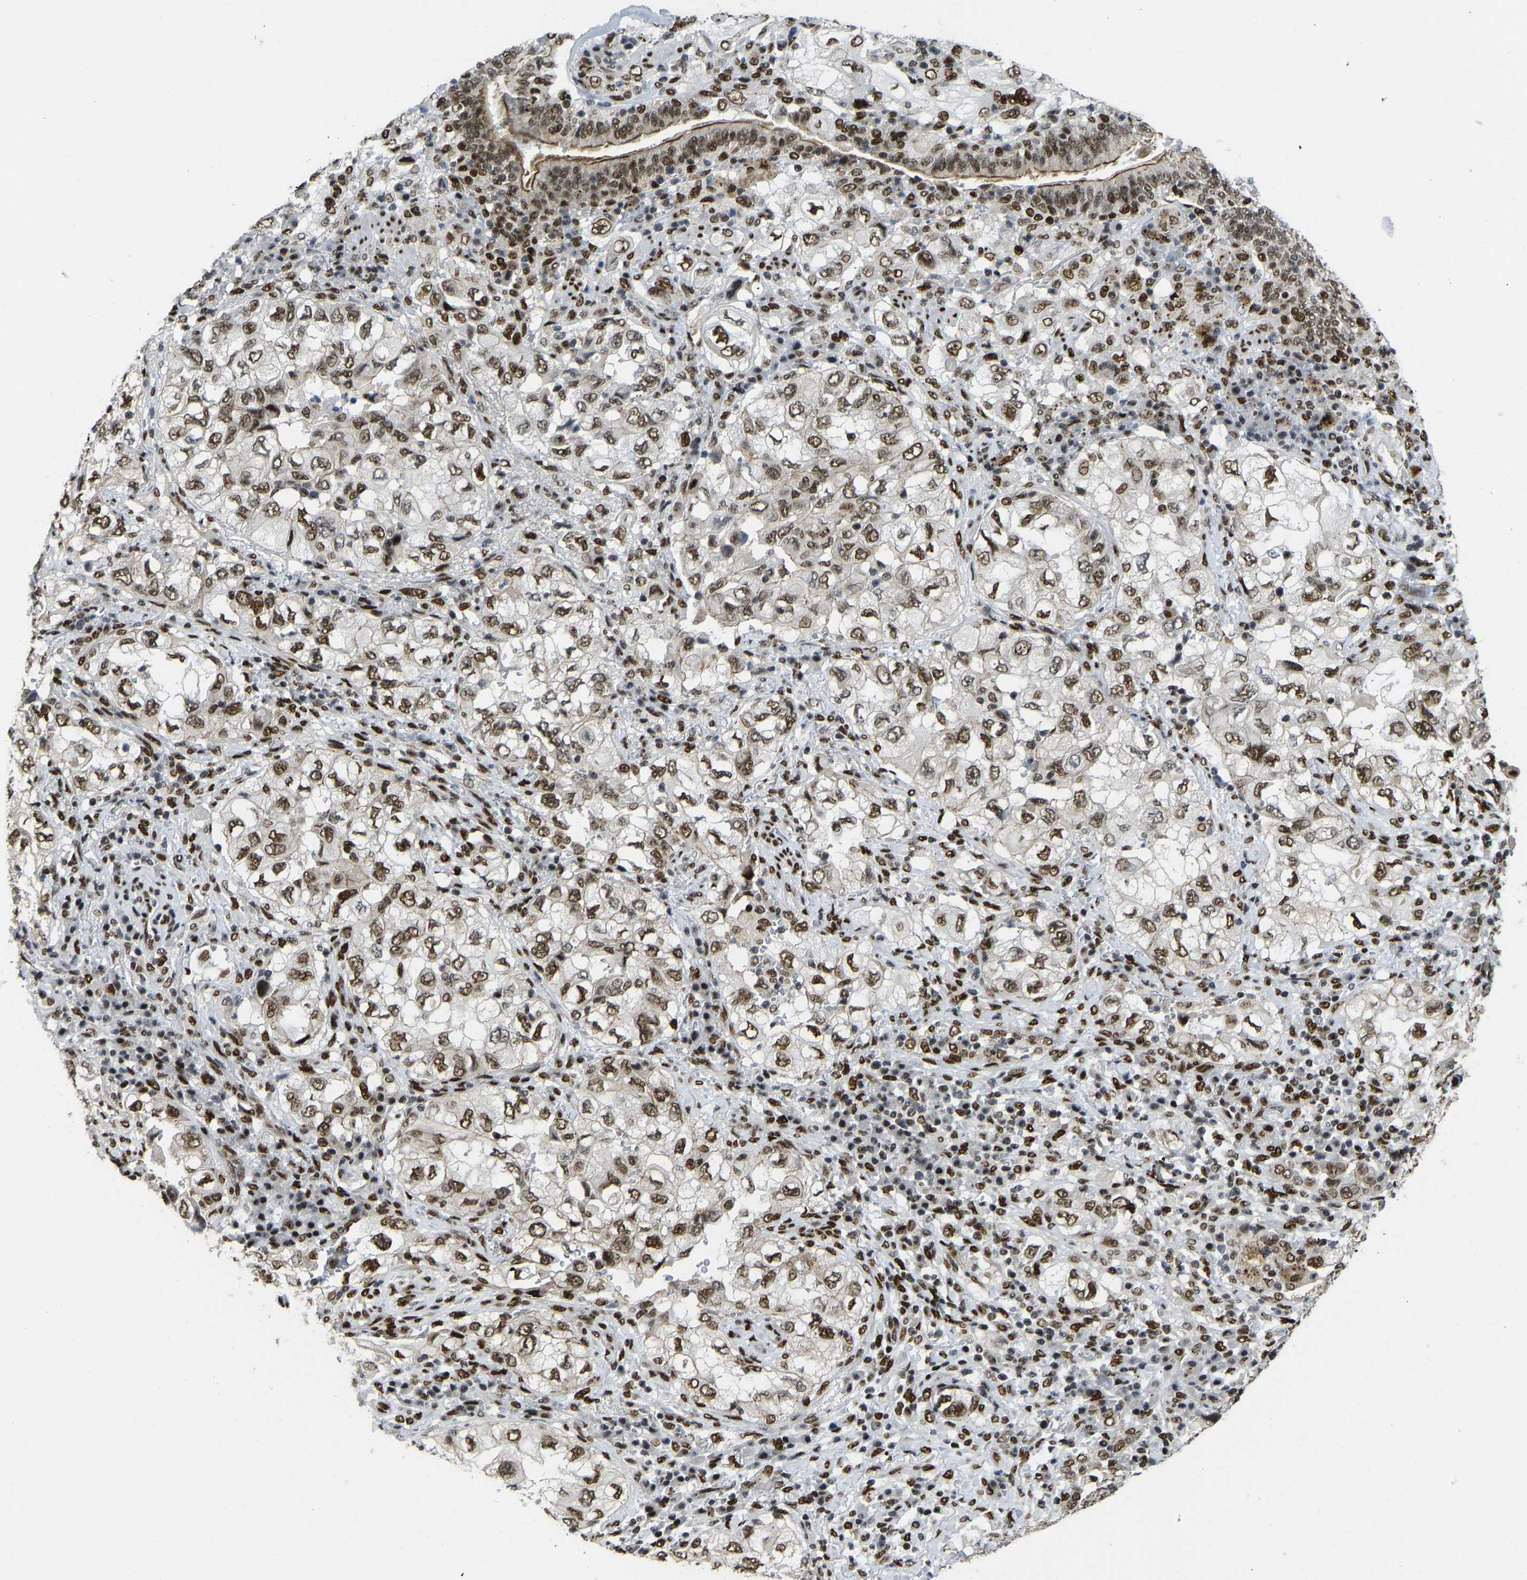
{"staining": {"intensity": "moderate", "quantity": ">75%", "location": "nuclear"}, "tissue": "lung cancer", "cell_type": "Tumor cells", "image_type": "cancer", "snomed": [{"axis": "morphology", "description": "Adenocarcinoma, NOS"}, {"axis": "topography", "description": "Lung"}], "caption": "Immunohistochemistry (IHC) of lung cancer reveals medium levels of moderate nuclear expression in about >75% of tumor cells. Nuclei are stained in blue.", "gene": "FOXK1", "patient": {"sex": "male", "age": 64}}